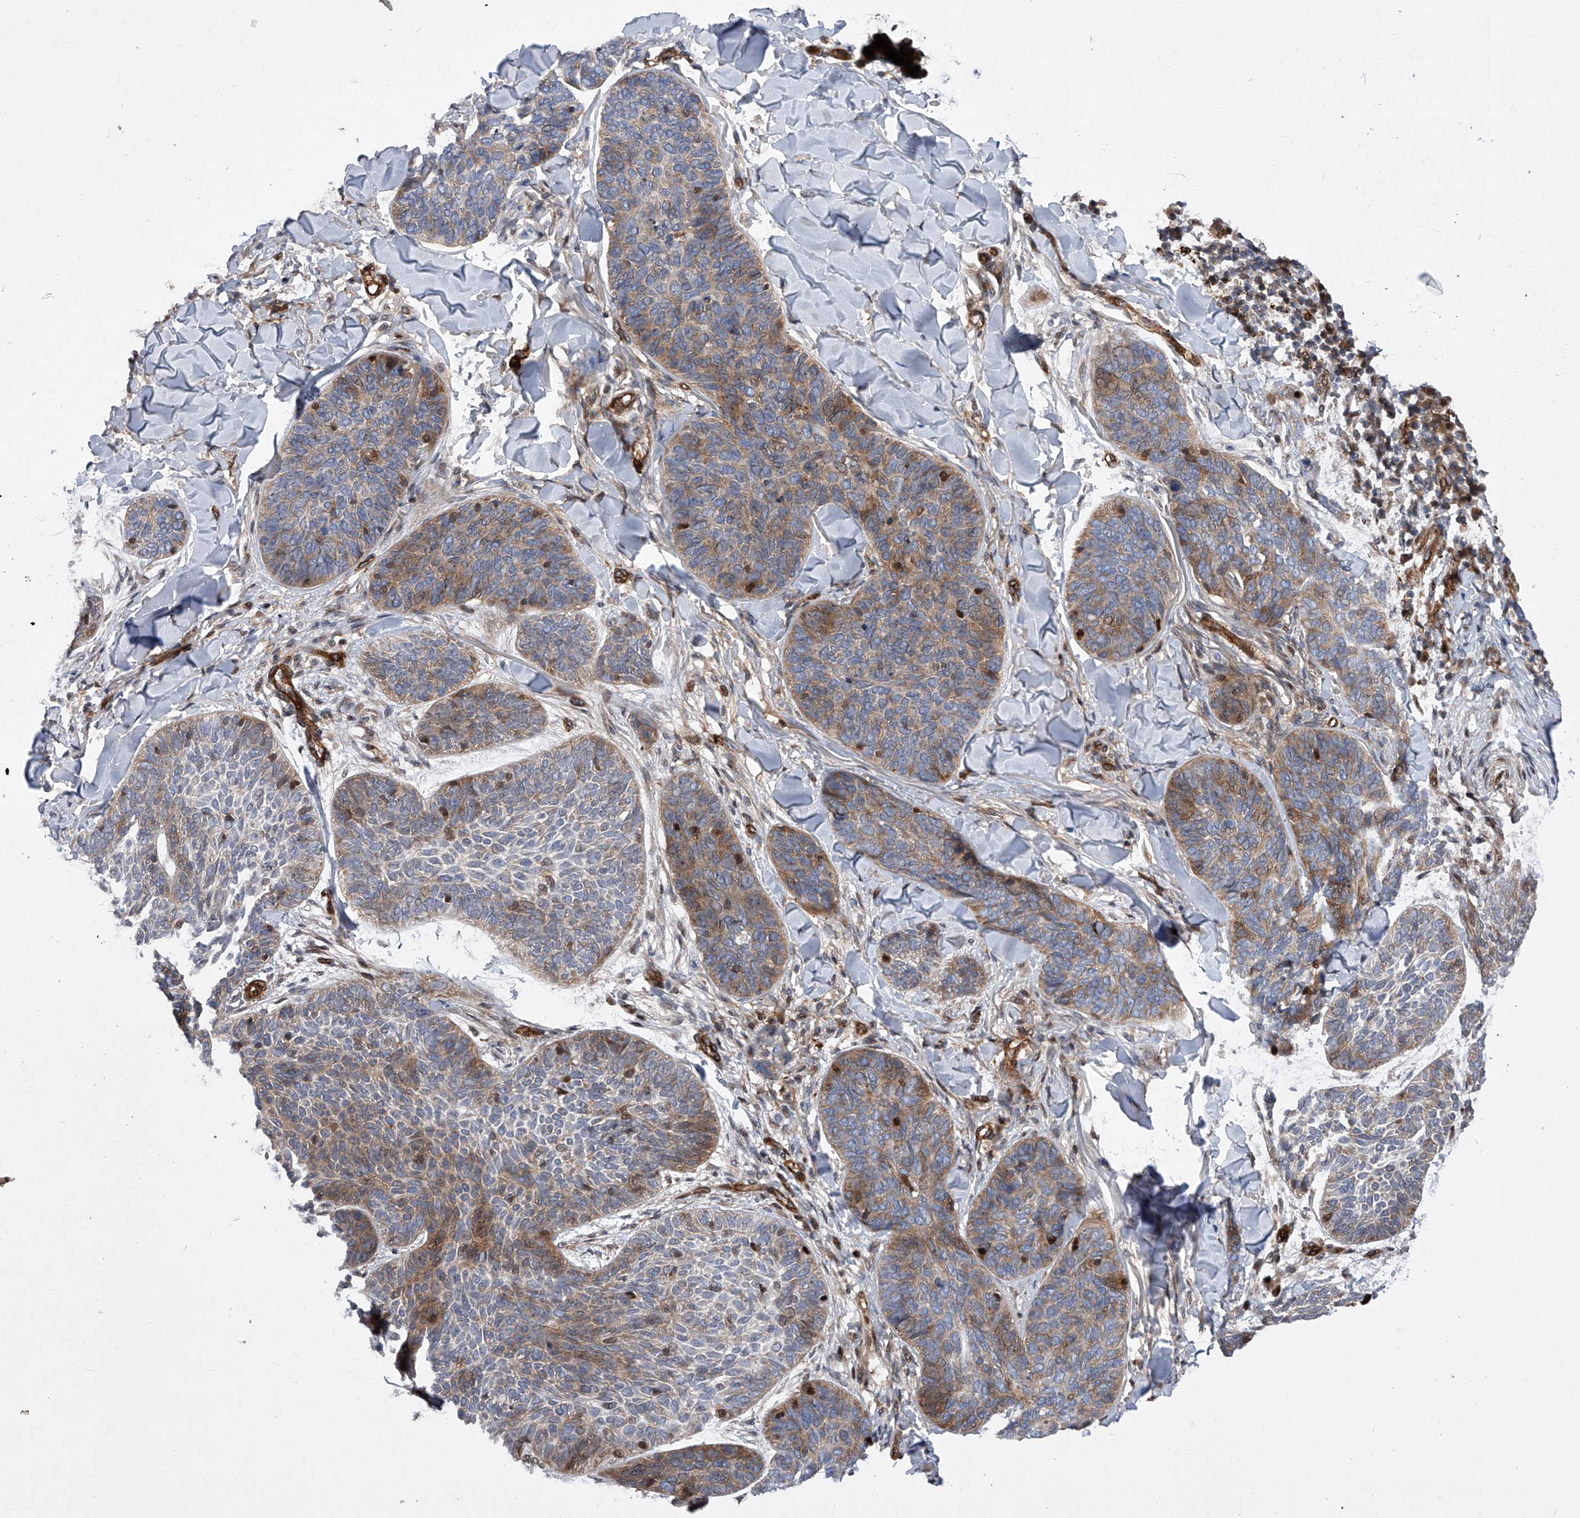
{"staining": {"intensity": "moderate", "quantity": "25%-75%", "location": "cytoplasmic/membranous"}, "tissue": "skin cancer", "cell_type": "Tumor cells", "image_type": "cancer", "snomed": [{"axis": "morphology", "description": "Basal cell carcinoma"}, {"axis": "topography", "description": "Skin"}], "caption": "A brown stain highlights moderate cytoplasmic/membranous expression of a protein in human skin cancer tumor cells.", "gene": "PDSS2", "patient": {"sex": "male", "age": 85}}